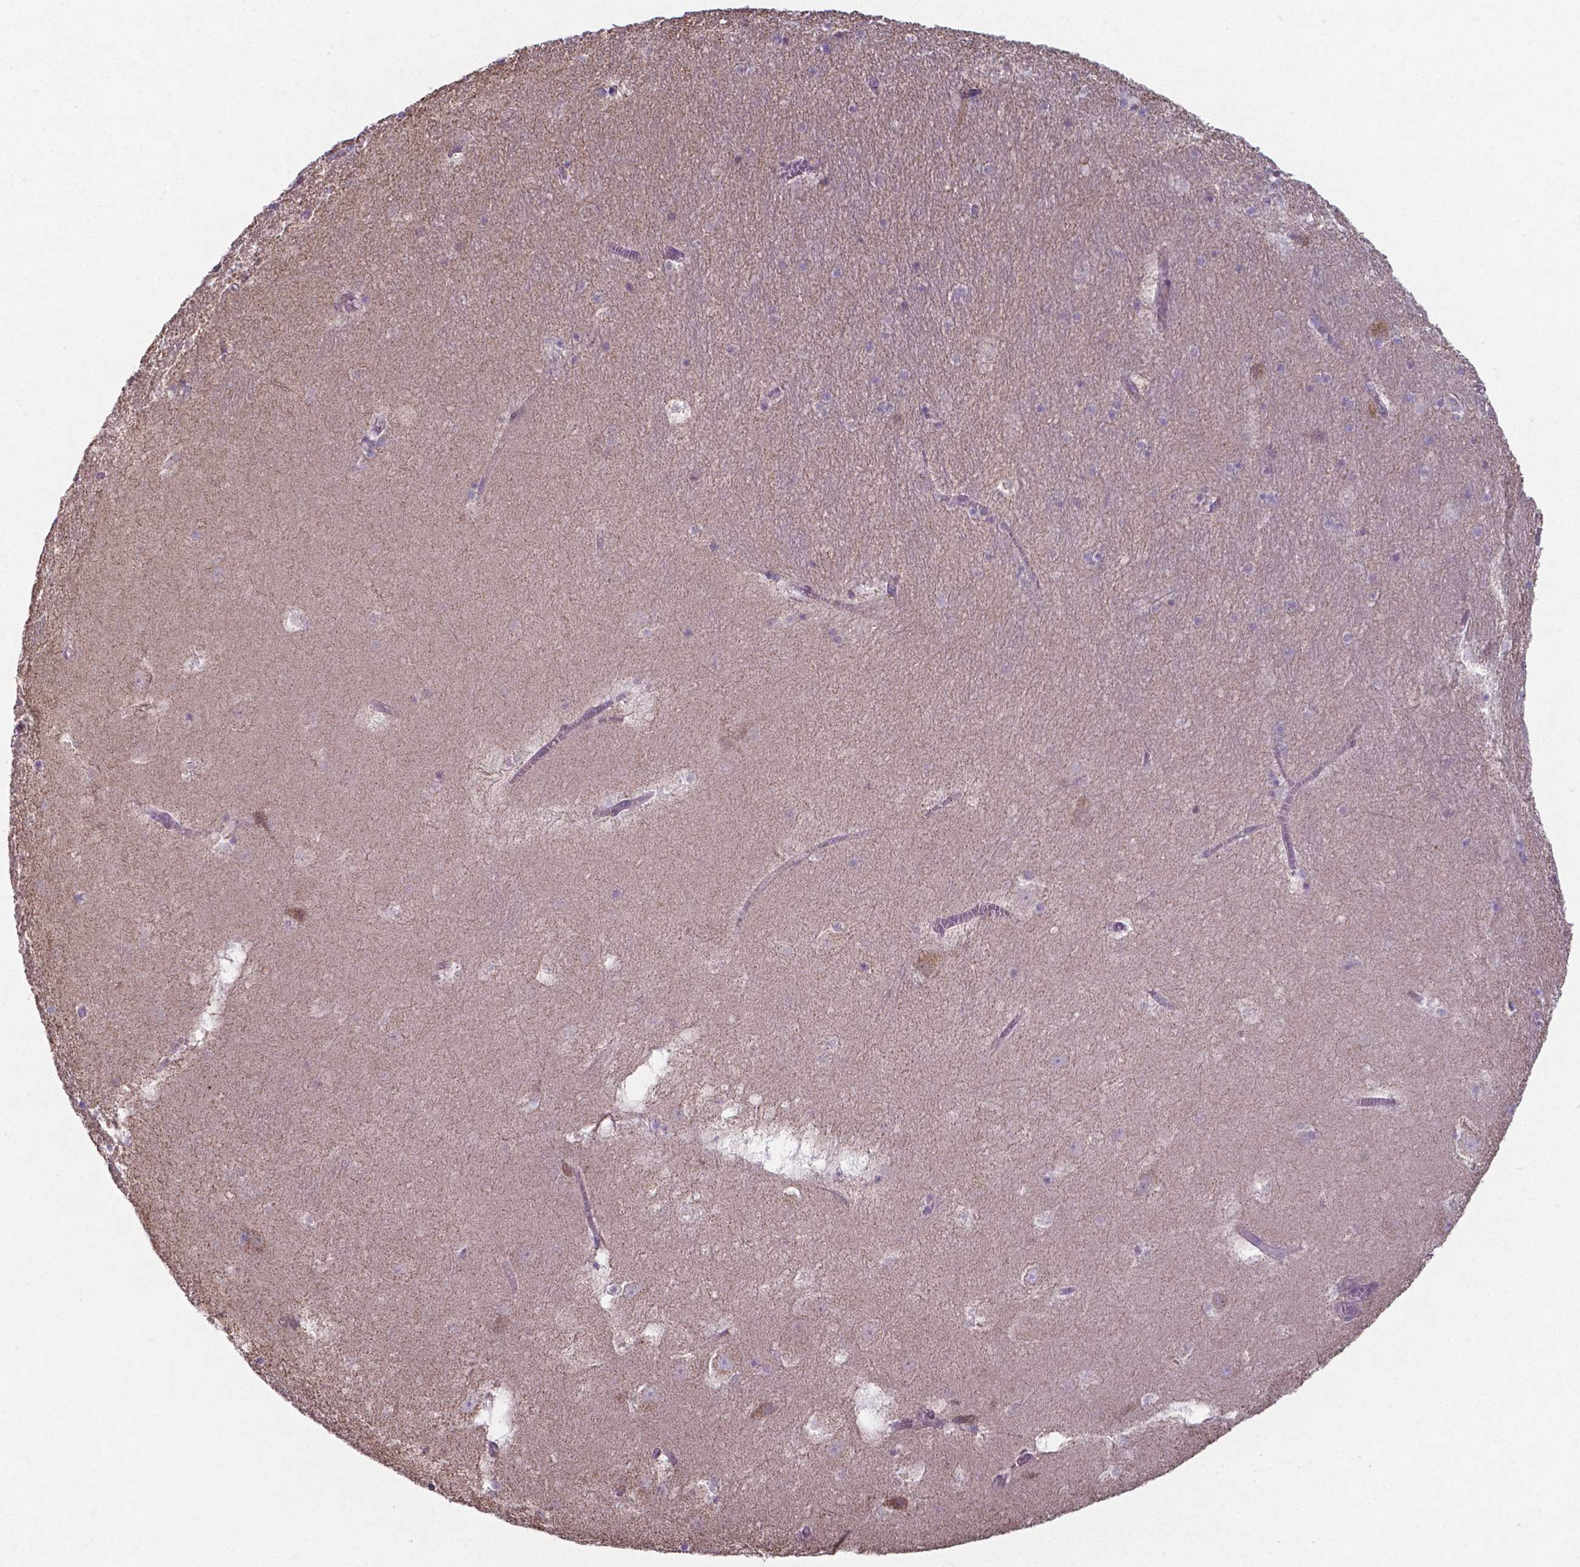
{"staining": {"intensity": "negative", "quantity": "none", "location": "none"}, "tissue": "hippocampus", "cell_type": "Glial cells", "image_type": "normal", "snomed": [{"axis": "morphology", "description": "Normal tissue, NOS"}, {"axis": "topography", "description": "Hippocampus"}], "caption": "High magnification brightfield microscopy of benign hippocampus stained with DAB (3,3'-diaminobenzidine) (brown) and counterstained with hematoxylin (blue): glial cells show no significant staining. Nuclei are stained in blue.", "gene": "FAM114A1", "patient": {"sex": "male", "age": 45}}